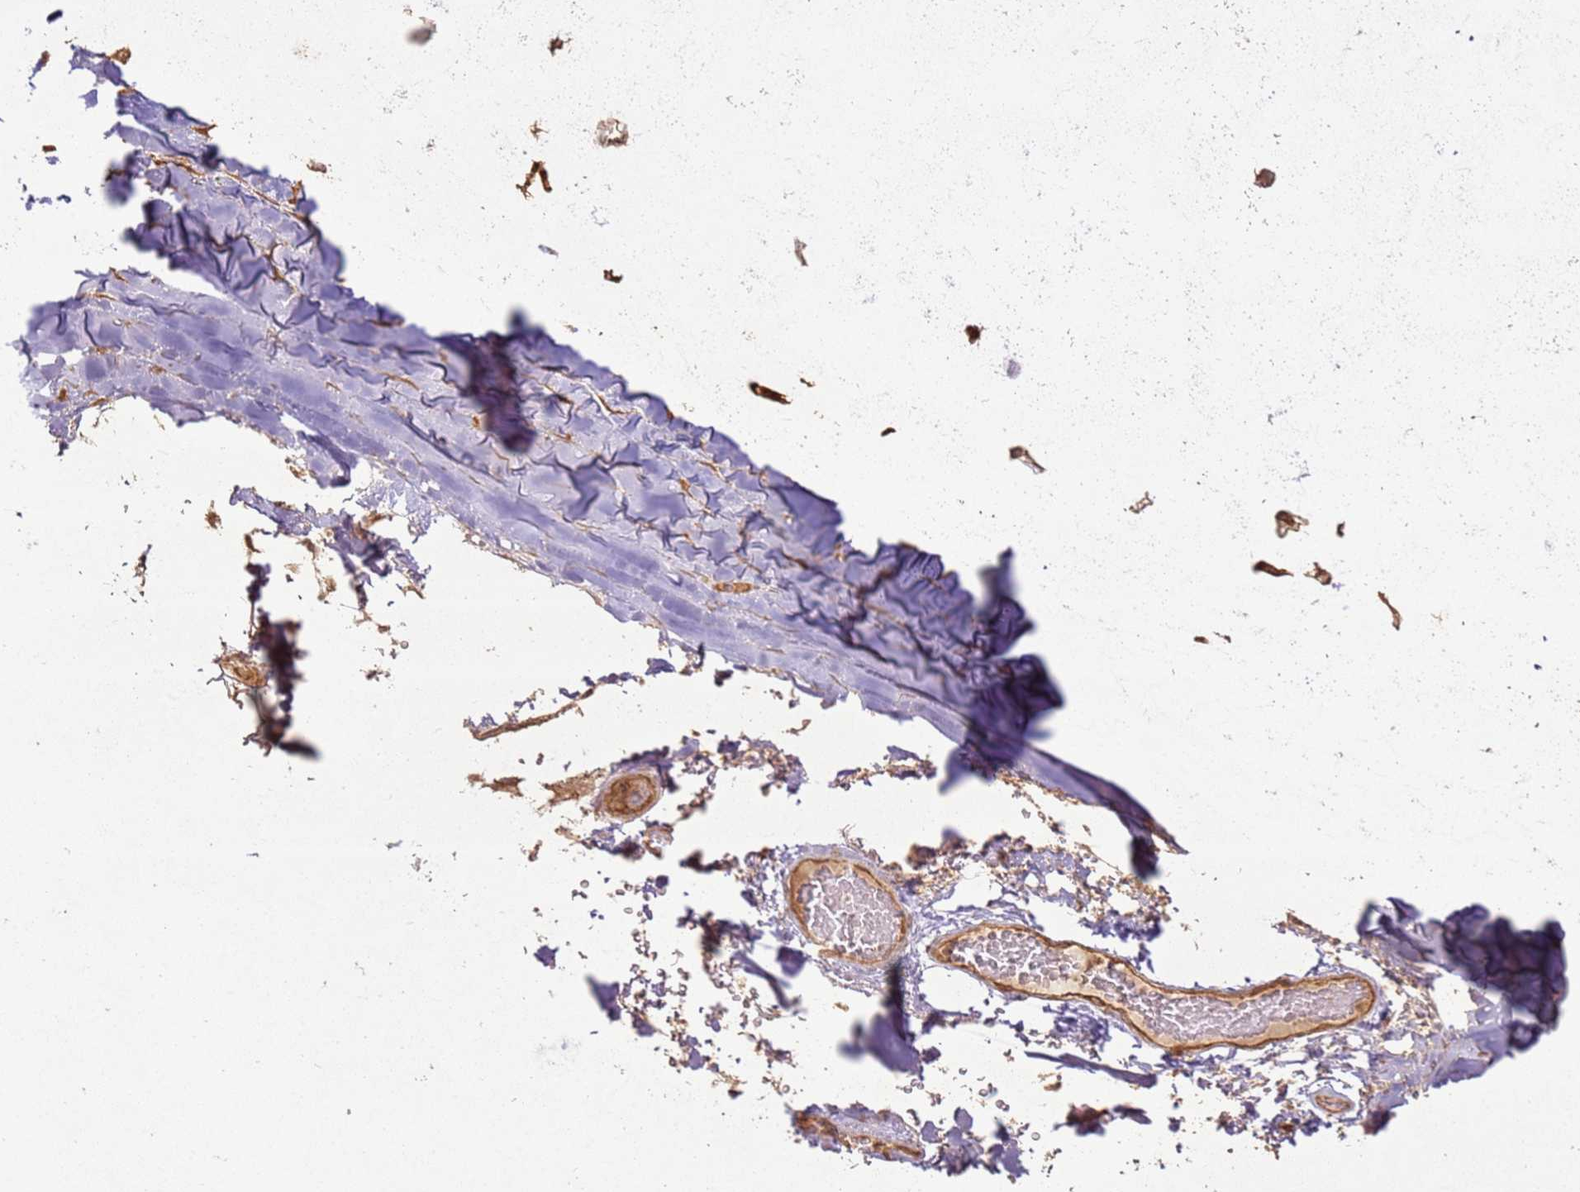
{"staining": {"intensity": "moderate", "quantity": ">75%", "location": "cytoplasmic/membranous"}, "tissue": "adipose tissue", "cell_type": "Adipocytes", "image_type": "normal", "snomed": [{"axis": "morphology", "description": "Normal tissue, NOS"}, {"axis": "morphology", "description": "Squamous cell carcinoma, NOS"}, {"axis": "topography", "description": "Lymph node"}, {"axis": "topography", "description": "Bronchus"}, {"axis": "topography", "description": "Lung"}], "caption": "The histopathology image demonstrates immunohistochemical staining of normal adipose tissue. There is moderate cytoplasmic/membranous staining is seen in approximately >75% of adipocytes. Nuclei are stained in blue.", "gene": "ZNF776", "patient": {"sex": "male", "age": 66}}